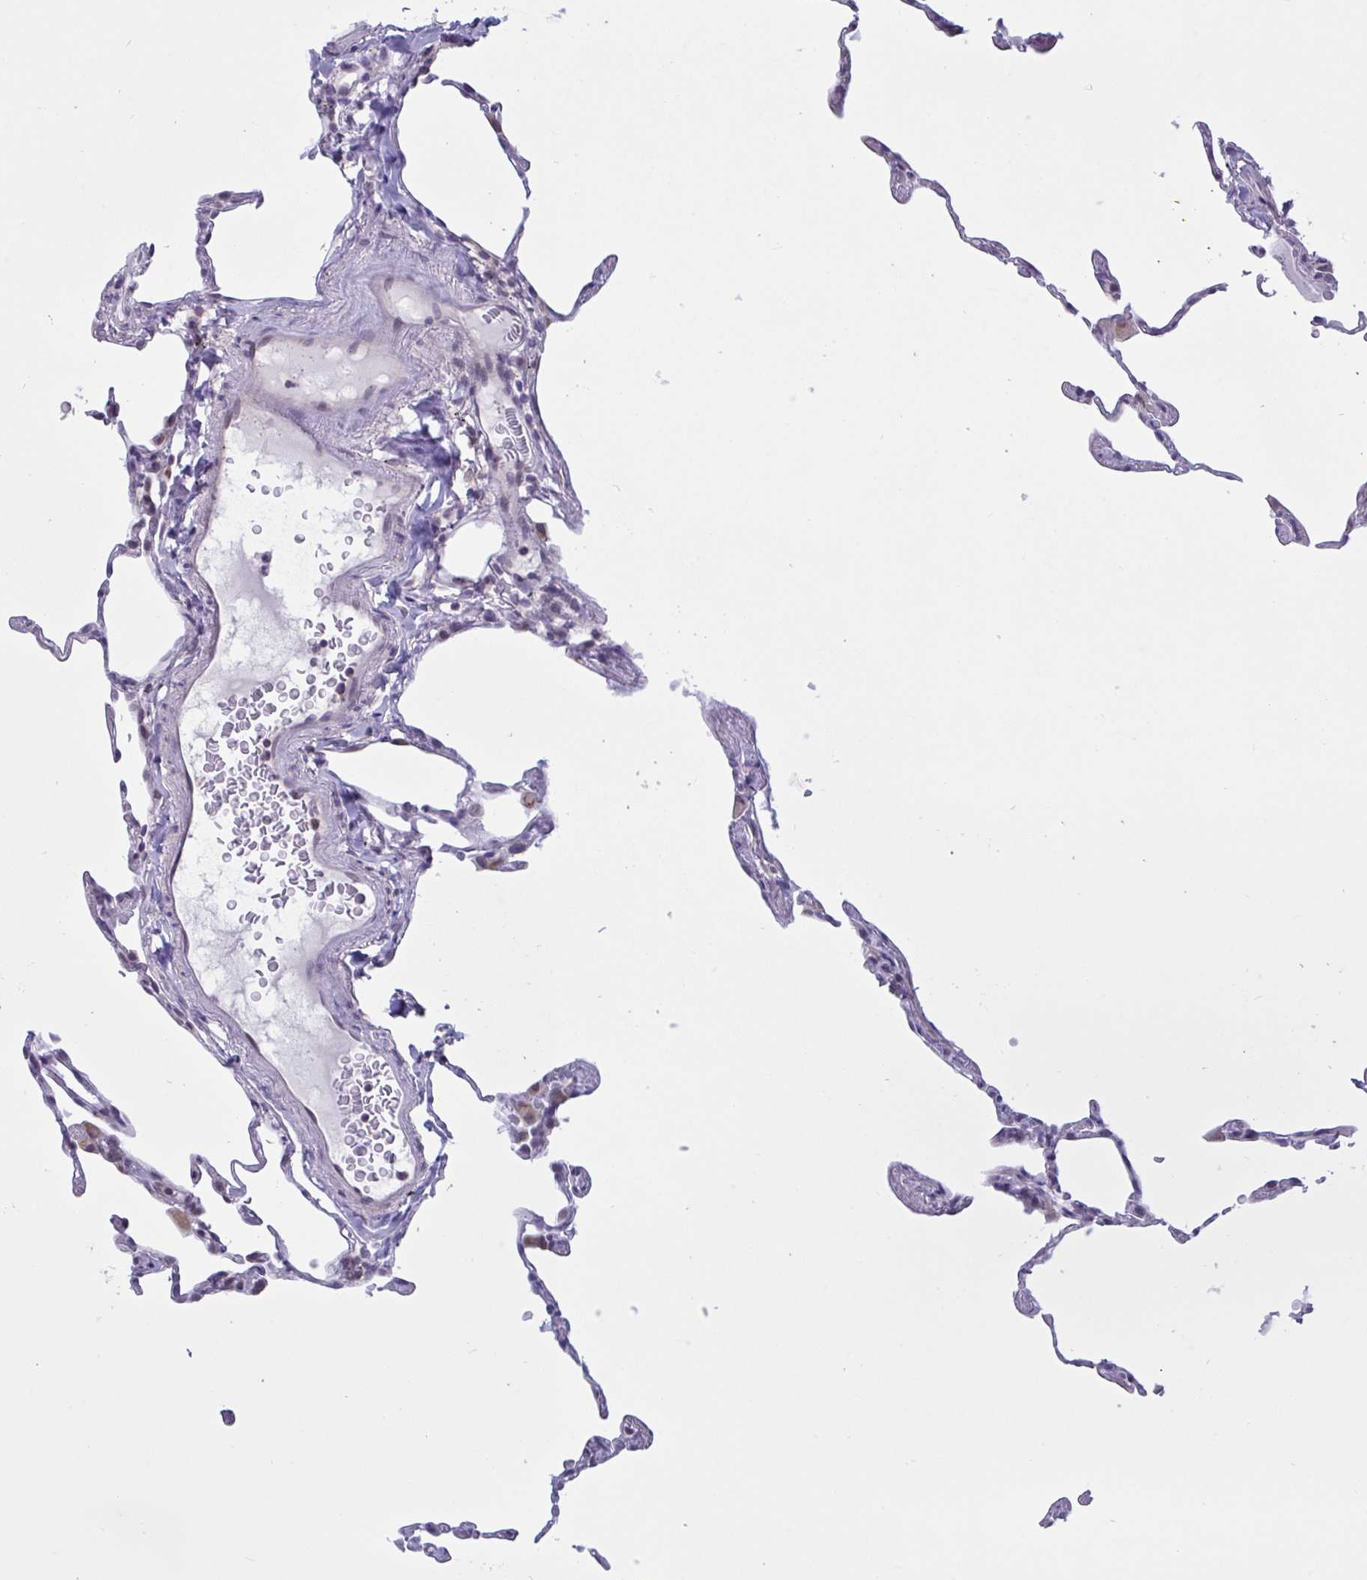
{"staining": {"intensity": "negative", "quantity": "none", "location": "none"}, "tissue": "lung", "cell_type": "Alveolar cells", "image_type": "normal", "snomed": [{"axis": "morphology", "description": "Normal tissue, NOS"}, {"axis": "topography", "description": "Lung"}], "caption": "A histopathology image of lung stained for a protein reveals no brown staining in alveolar cells.", "gene": "DOCK11", "patient": {"sex": "female", "age": 57}}